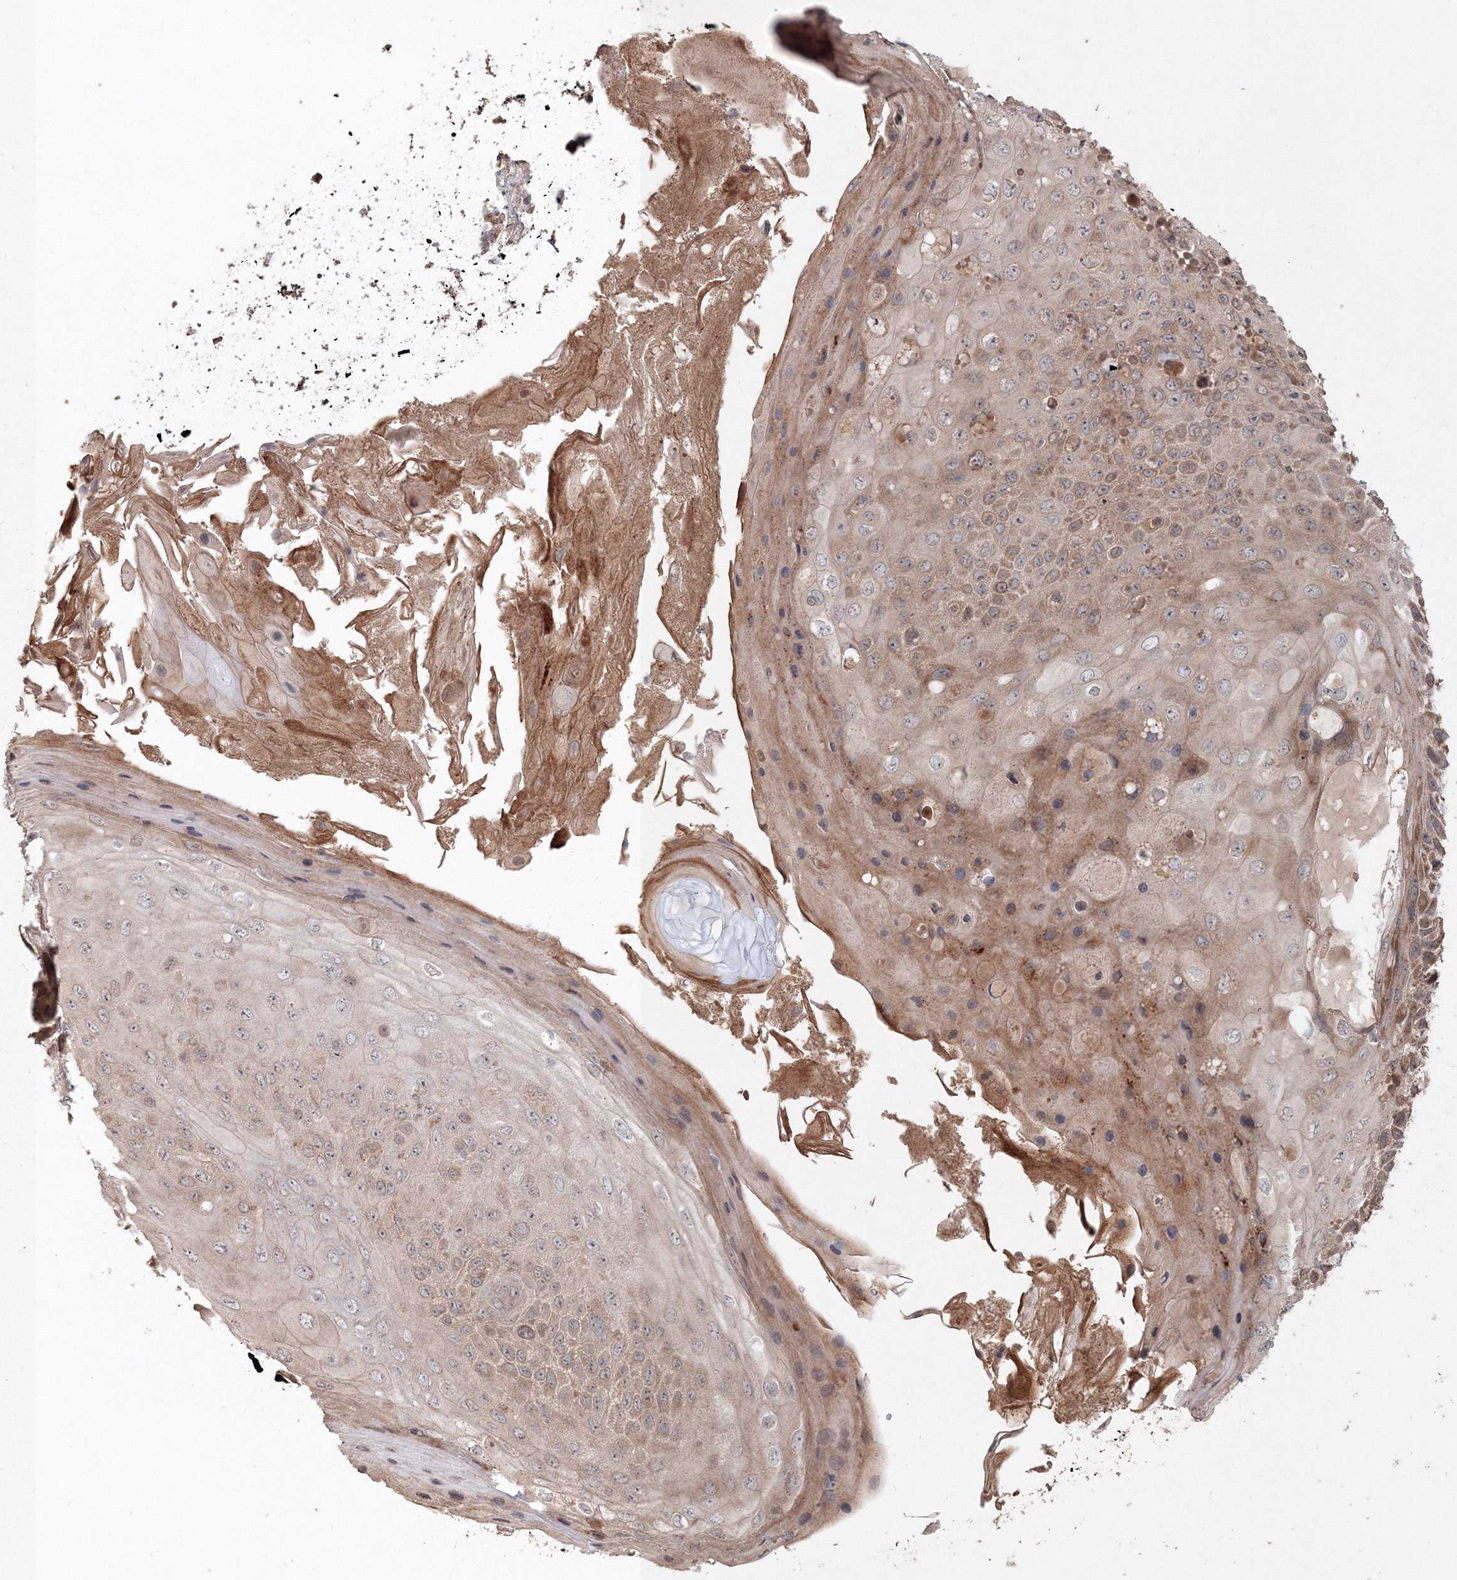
{"staining": {"intensity": "moderate", "quantity": "25%-75%", "location": "cytoplasmic/membranous"}, "tissue": "skin cancer", "cell_type": "Tumor cells", "image_type": "cancer", "snomed": [{"axis": "morphology", "description": "Squamous cell carcinoma, NOS"}, {"axis": "topography", "description": "Skin"}], "caption": "The photomicrograph demonstrates immunohistochemical staining of squamous cell carcinoma (skin). There is moderate cytoplasmic/membranous staining is identified in about 25%-75% of tumor cells. (Brightfield microscopy of DAB IHC at high magnification).", "gene": "ANAPC16", "patient": {"sex": "female", "age": 88}}